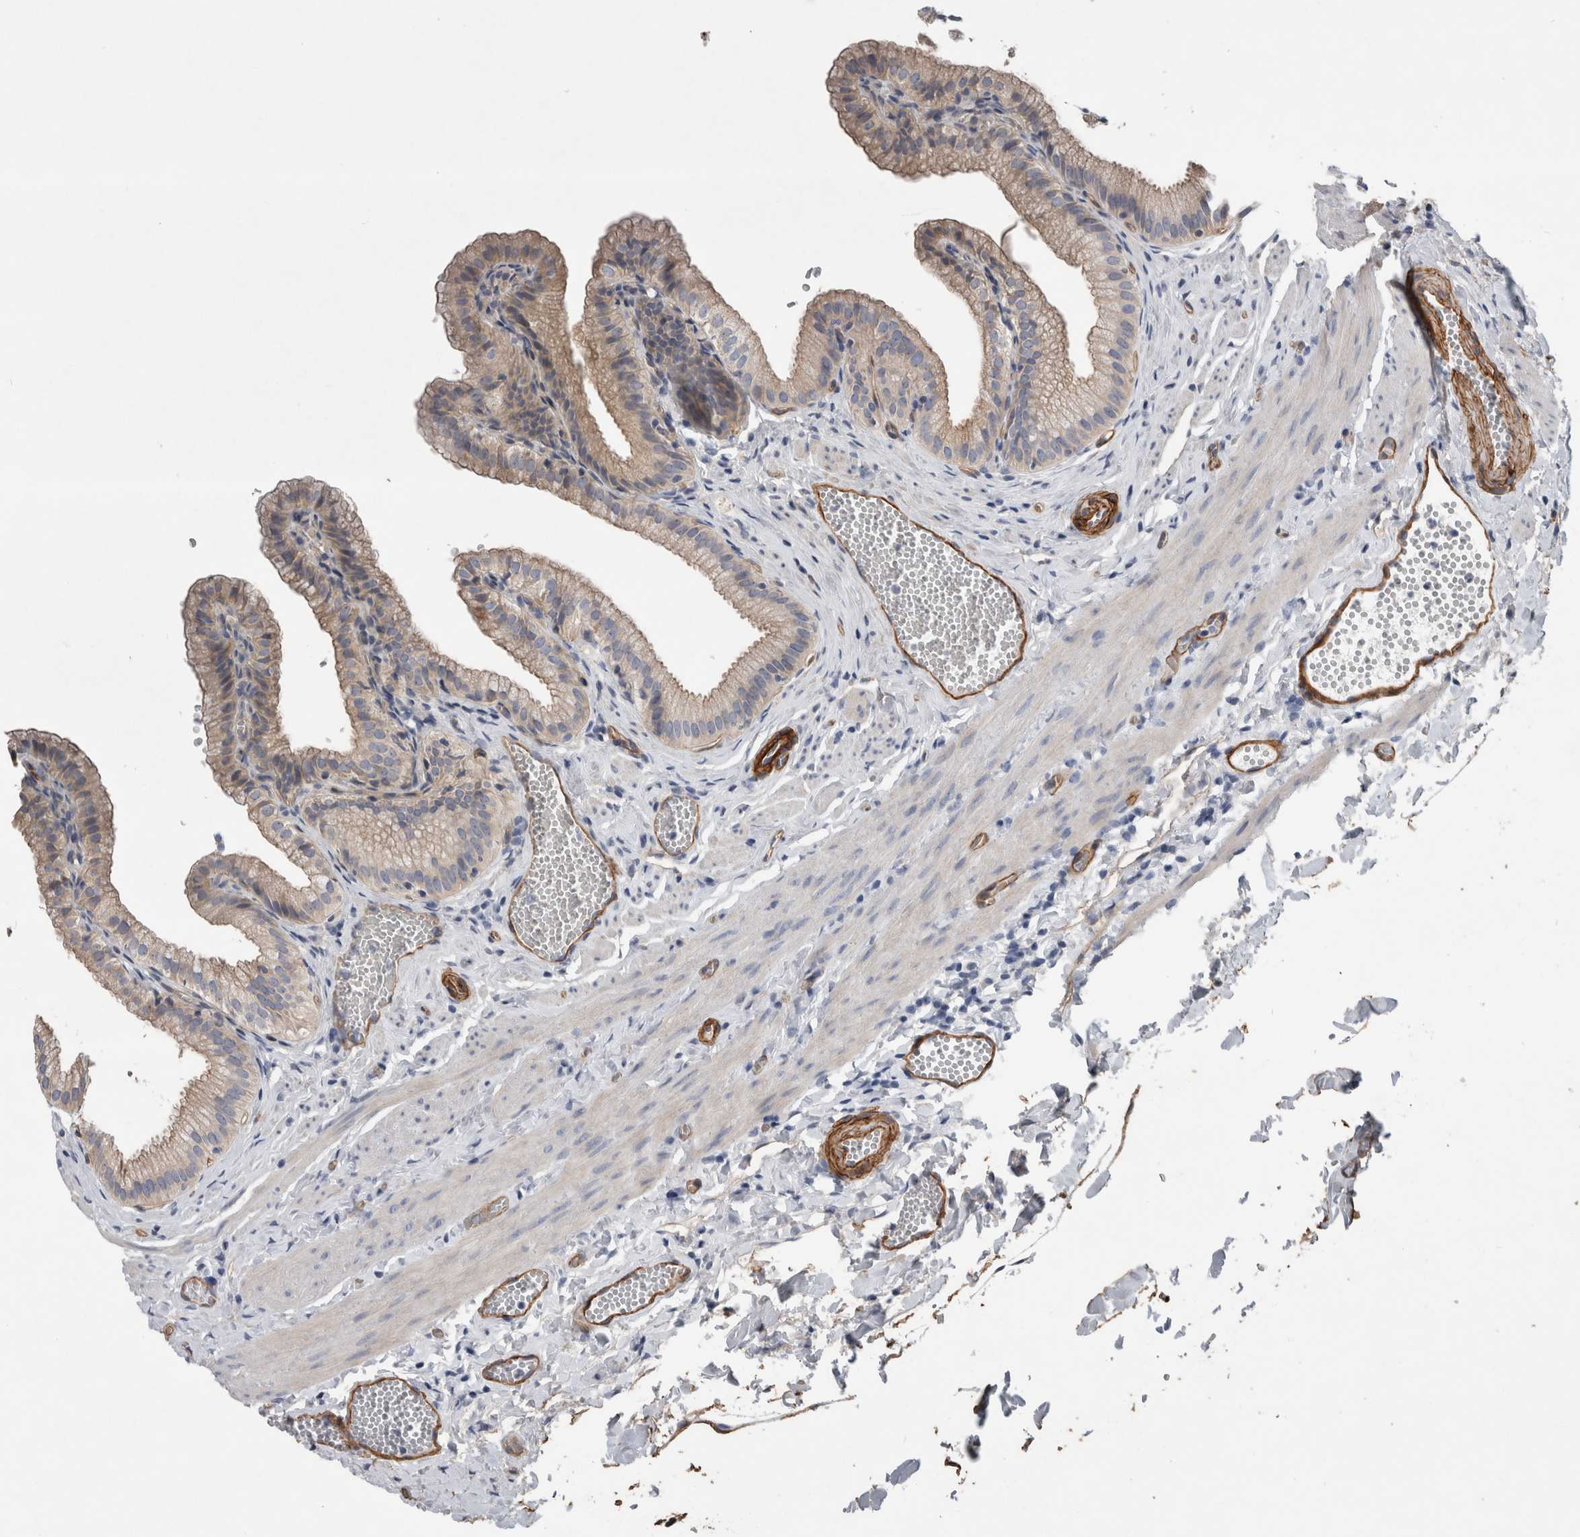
{"staining": {"intensity": "moderate", "quantity": ">75%", "location": "cytoplasmic/membranous"}, "tissue": "gallbladder", "cell_type": "Glandular cells", "image_type": "normal", "snomed": [{"axis": "morphology", "description": "Normal tissue, NOS"}, {"axis": "topography", "description": "Gallbladder"}], "caption": "Glandular cells exhibit moderate cytoplasmic/membranous positivity in approximately >75% of cells in unremarkable gallbladder.", "gene": "BCAM", "patient": {"sex": "male", "age": 38}}